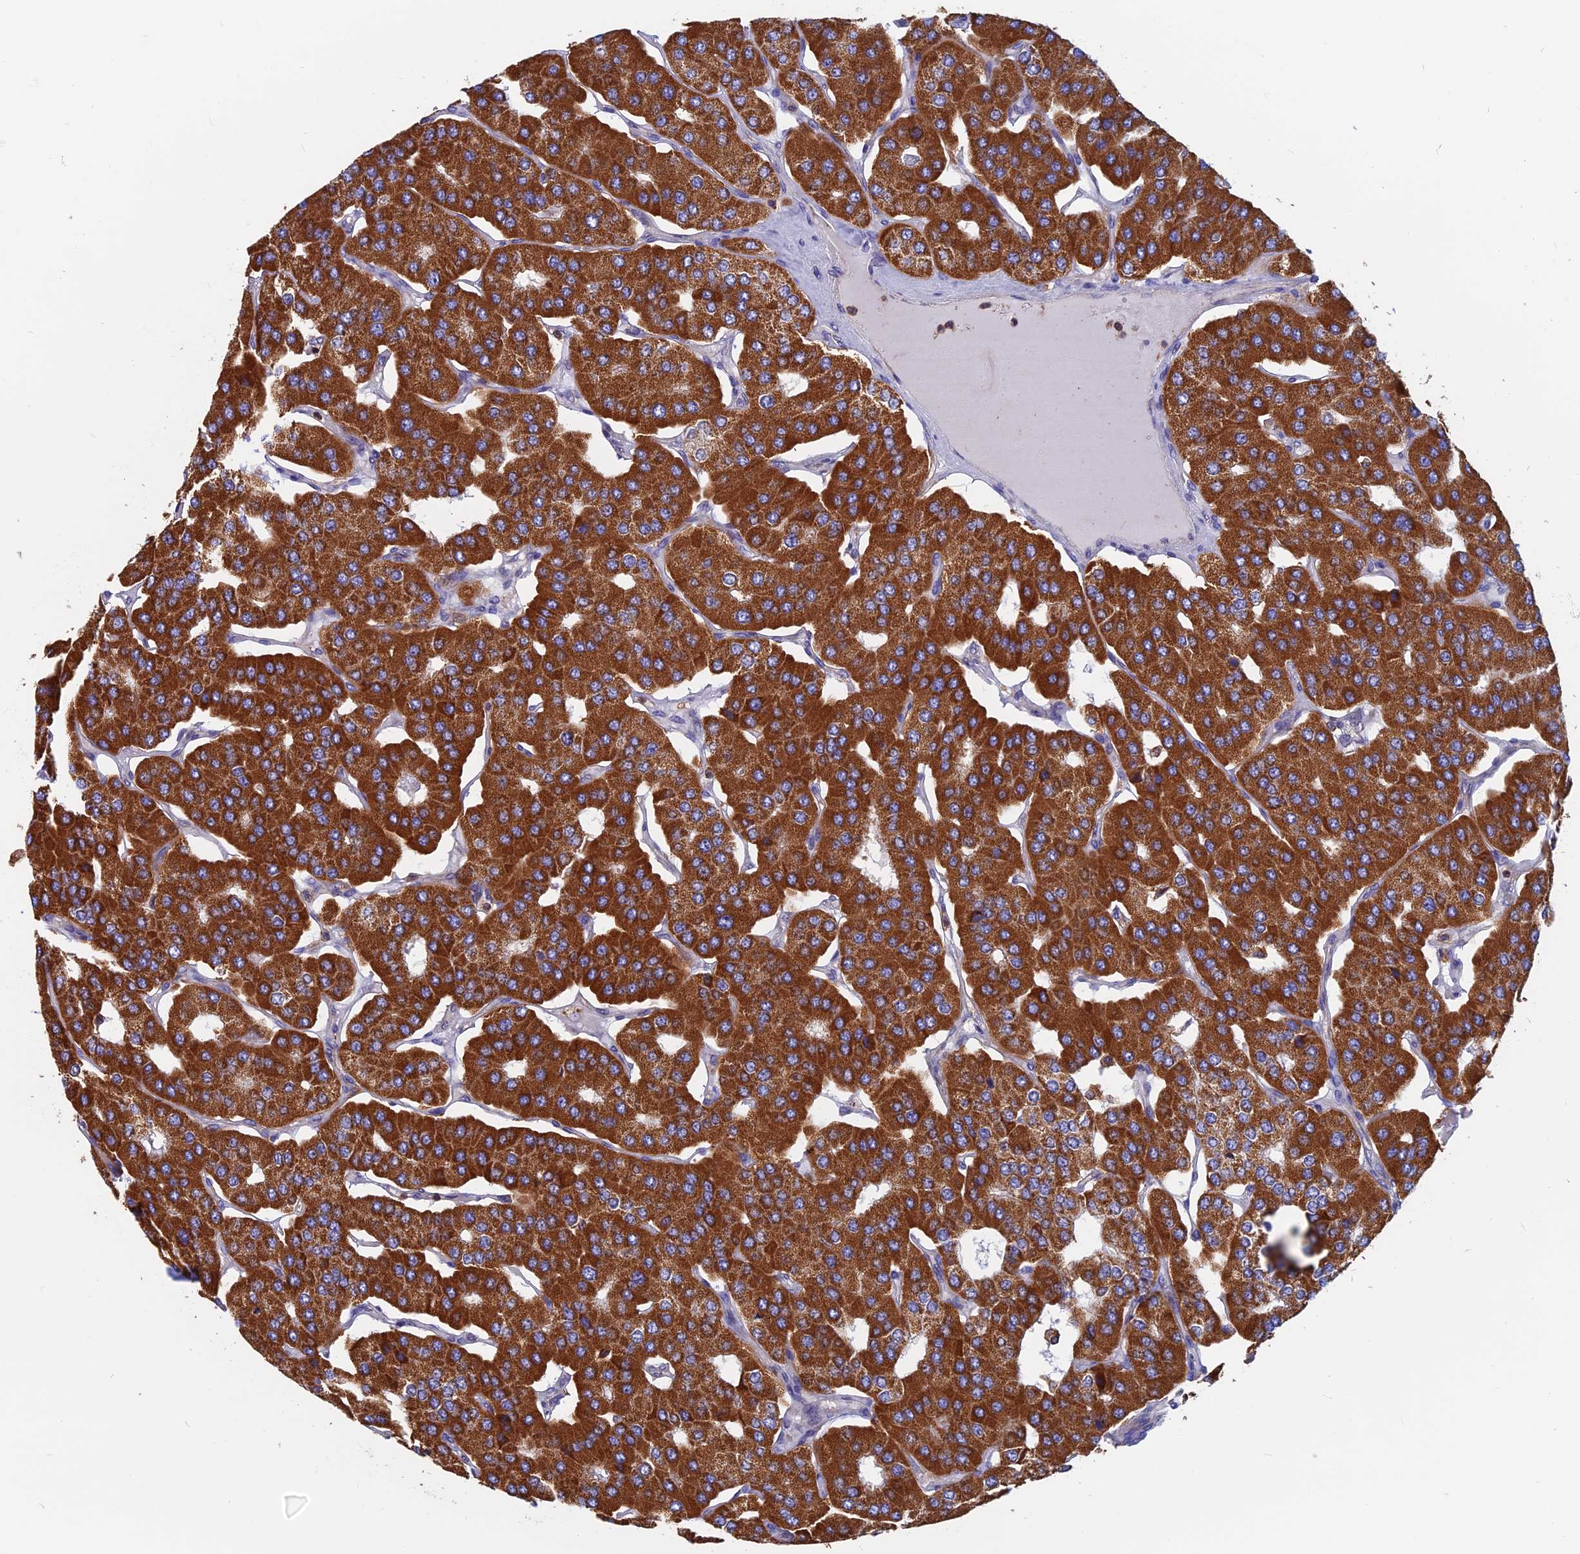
{"staining": {"intensity": "strong", "quantity": ">75%", "location": "cytoplasmic/membranous"}, "tissue": "parathyroid gland", "cell_type": "Glandular cells", "image_type": "normal", "snomed": [{"axis": "morphology", "description": "Normal tissue, NOS"}, {"axis": "morphology", "description": "Adenoma, NOS"}, {"axis": "topography", "description": "Parathyroid gland"}], "caption": "This photomicrograph exhibits immunohistochemistry (IHC) staining of unremarkable parathyroid gland, with high strong cytoplasmic/membranous staining in about >75% of glandular cells.", "gene": "HSD17B8", "patient": {"sex": "female", "age": 86}}